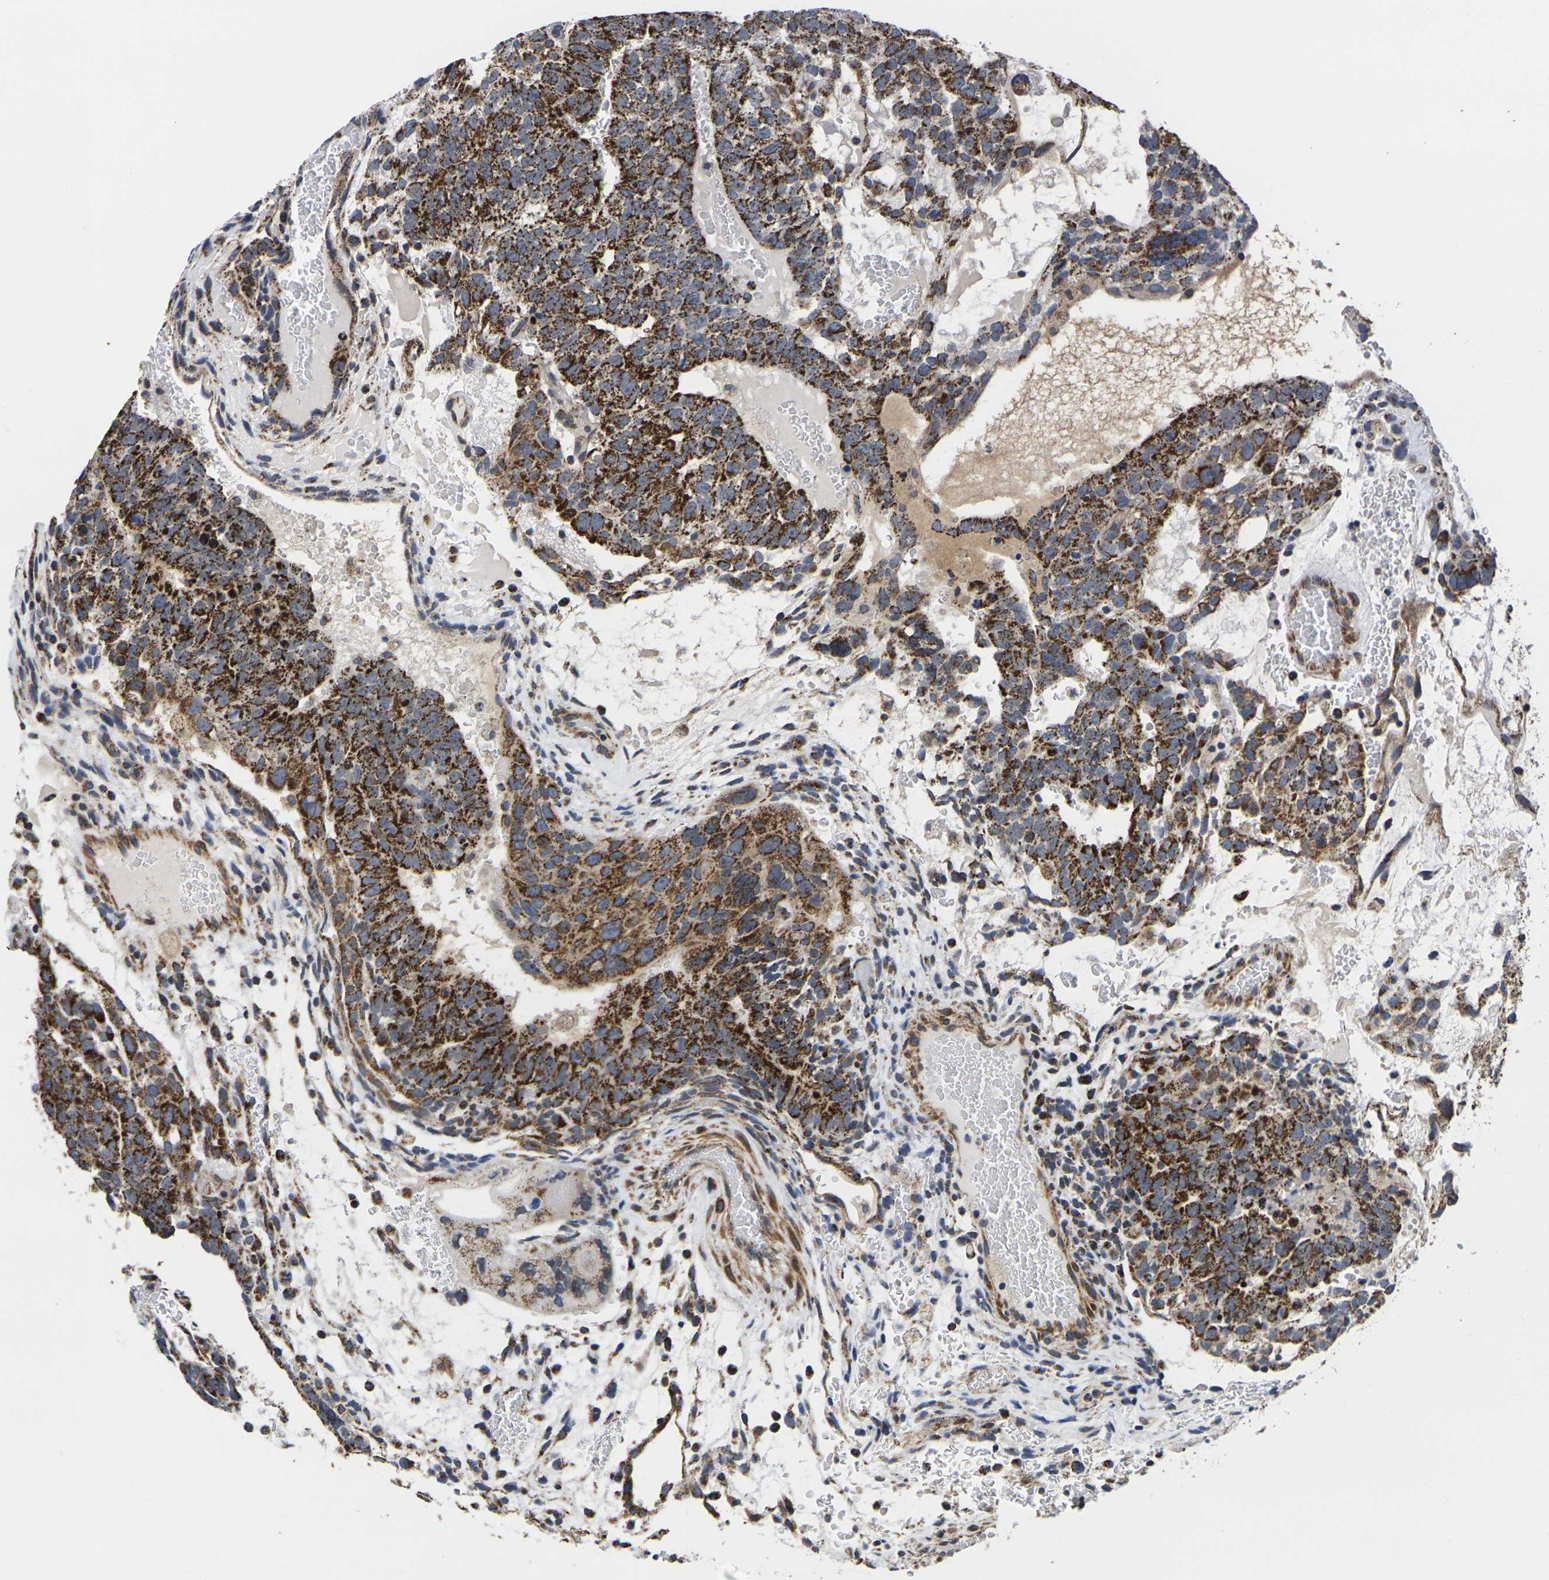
{"staining": {"intensity": "strong", "quantity": ">75%", "location": "cytoplasmic/membranous"}, "tissue": "testis cancer", "cell_type": "Tumor cells", "image_type": "cancer", "snomed": [{"axis": "morphology", "description": "Seminoma, NOS"}, {"axis": "morphology", "description": "Carcinoma, Embryonal, NOS"}, {"axis": "topography", "description": "Testis"}], "caption": "Embryonal carcinoma (testis) stained for a protein displays strong cytoplasmic/membranous positivity in tumor cells. (Stains: DAB (3,3'-diaminobenzidine) in brown, nuclei in blue, Microscopy: brightfield microscopy at high magnification).", "gene": "P2RY11", "patient": {"sex": "male", "age": 52}}